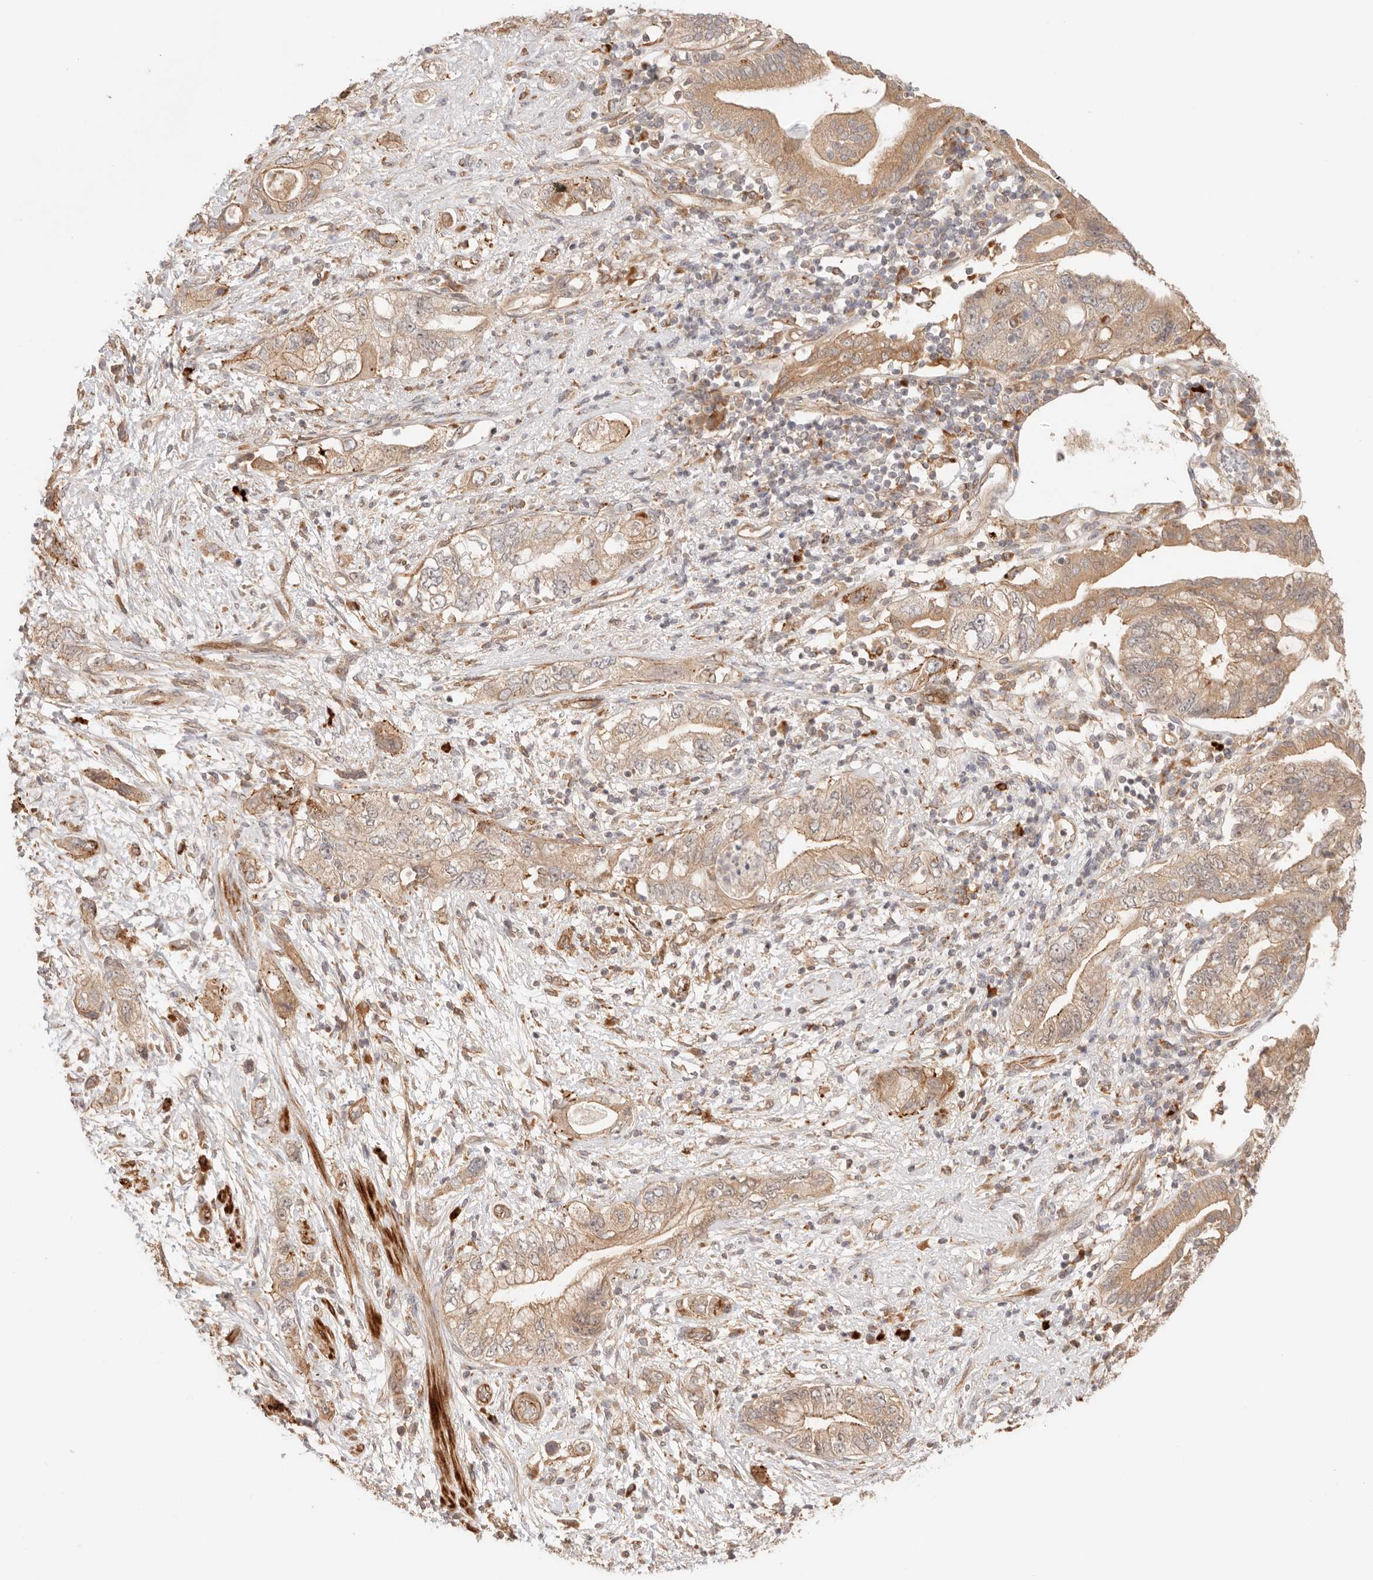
{"staining": {"intensity": "moderate", "quantity": ">75%", "location": "cytoplasmic/membranous"}, "tissue": "pancreatic cancer", "cell_type": "Tumor cells", "image_type": "cancer", "snomed": [{"axis": "morphology", "description": "Adenocarcinoma, NOS"}, {"axis": "topography", "description": "Pancreas"}], "caption": "Moderate cytoplasmic/membranous expression for a protein is identified in about >75% of tumor cells of pancreatic cancer (adenocarcinoma) using immunohistochemistry.", "gene": "IL1R2", "patient": {"sex": "female", "age": 73}}